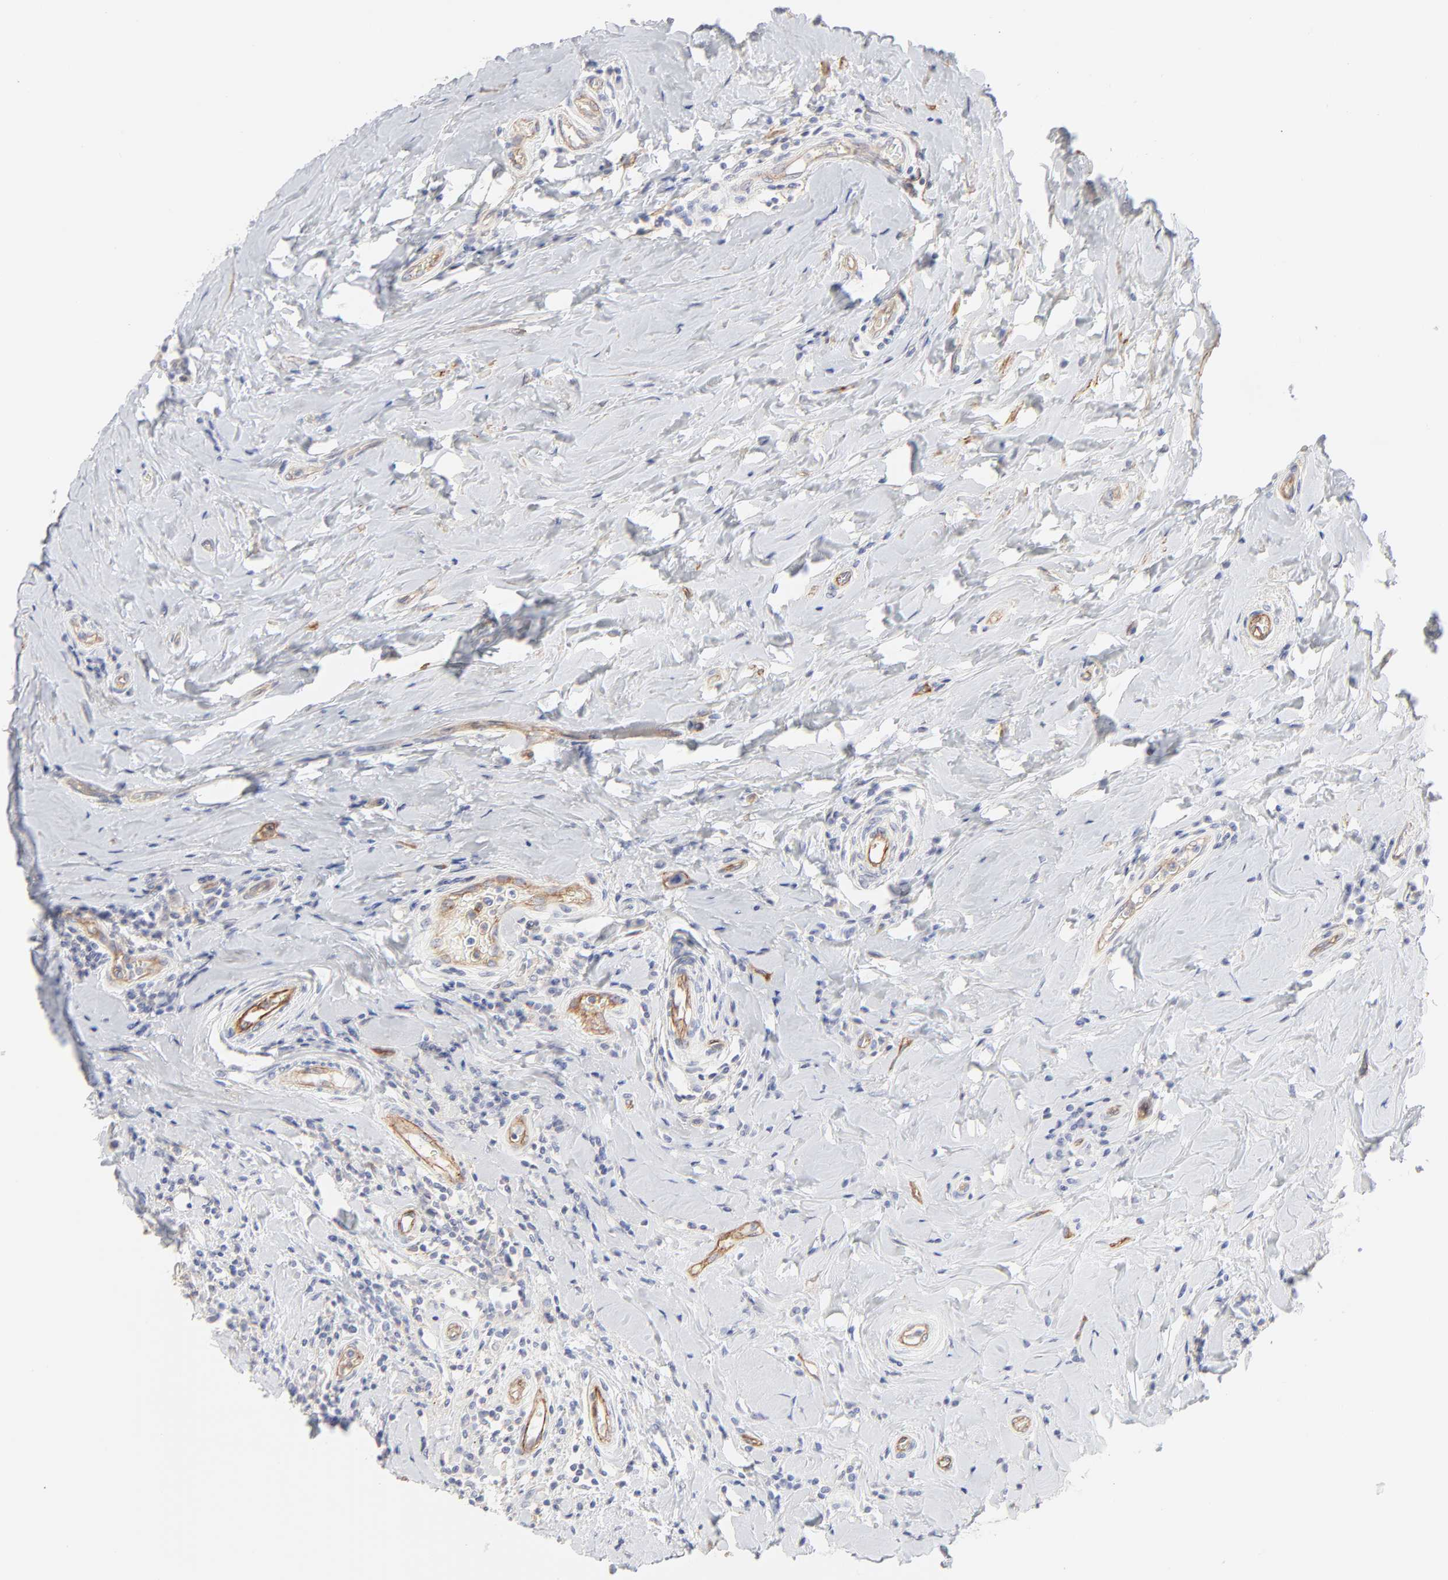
{"staining": {"intensity": "negative", "quantity": "none", "location": "none"}, "tissue": "breast cancer", "cell_type": "Tumor cells", "image_type": "cancer", "snomed": [{"axis": "morphology", "description": "Duct carcinoma"}, {"axis": "topography", "description": "Breast"}], "caption": "Tumor cells show no significant protein staining in breast intraductal carcinoma. The staining is performed using DAB brown chromogen with nuclei counter-stained in using hematoxylin.", "gene": "ITGA5", "patient": {"sex": "female", "age": 27}}